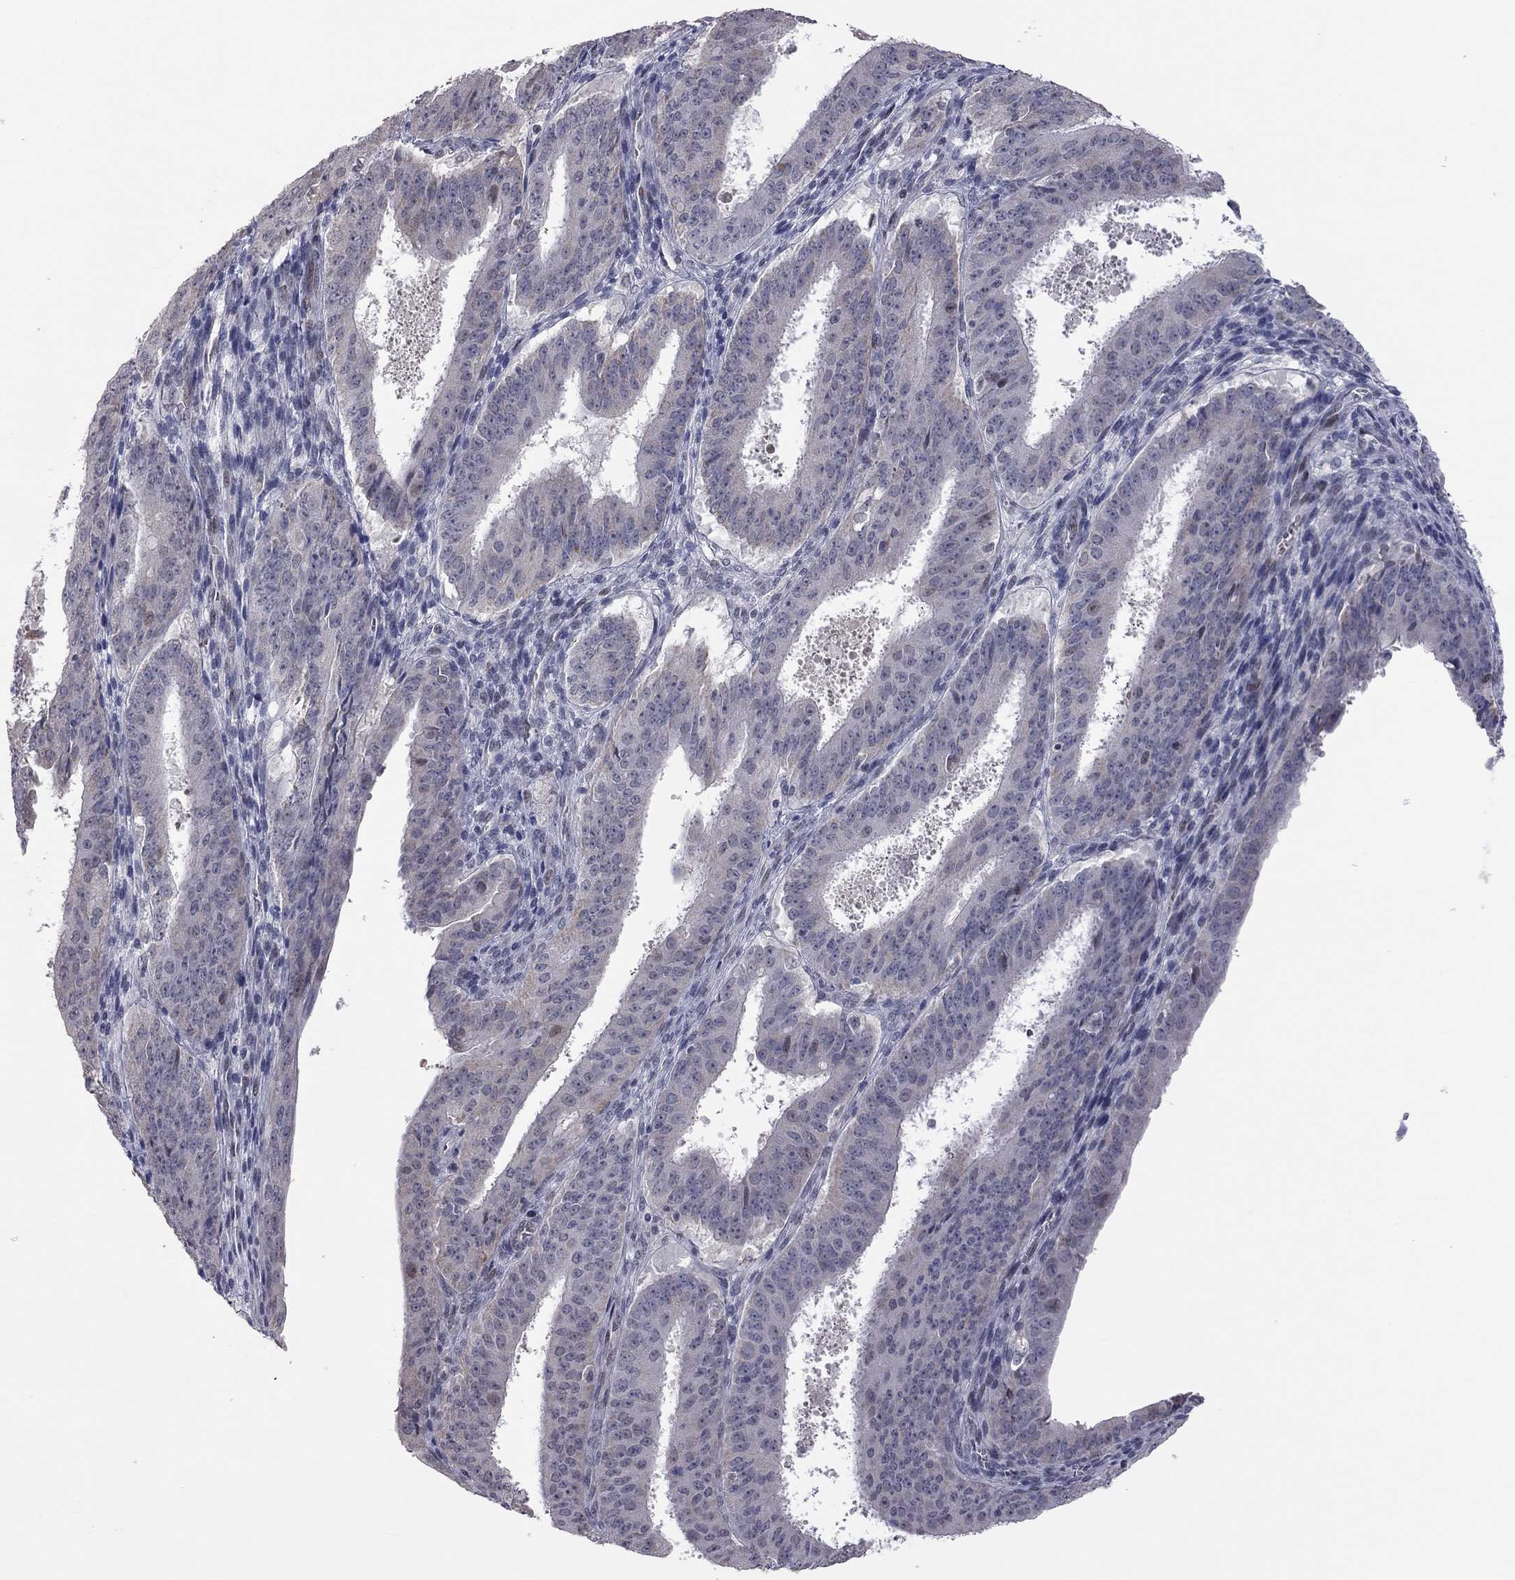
{"staining": {"intensity": "moderate", "quantity": "<25%", "location": "cytoplasmic/membranous"}, "tissue": "ovarian cancer", "cell_type": "Tumor cells", "image_type": "cancer", "snomed": [{"axis": "morphology", "description": "Carcinoma, endometroid"}, {"axis": "topography", "description": "Ovary"}], "caption": "Immunohistochemistry (DAB) staining of ovarian endometroid carcinoma displays moderate cytoplasmic/membranous protein expression in approximately <25% of tumor cells.", "gene": "MC3R", "patient": {"sex": "female", "age": 42}}